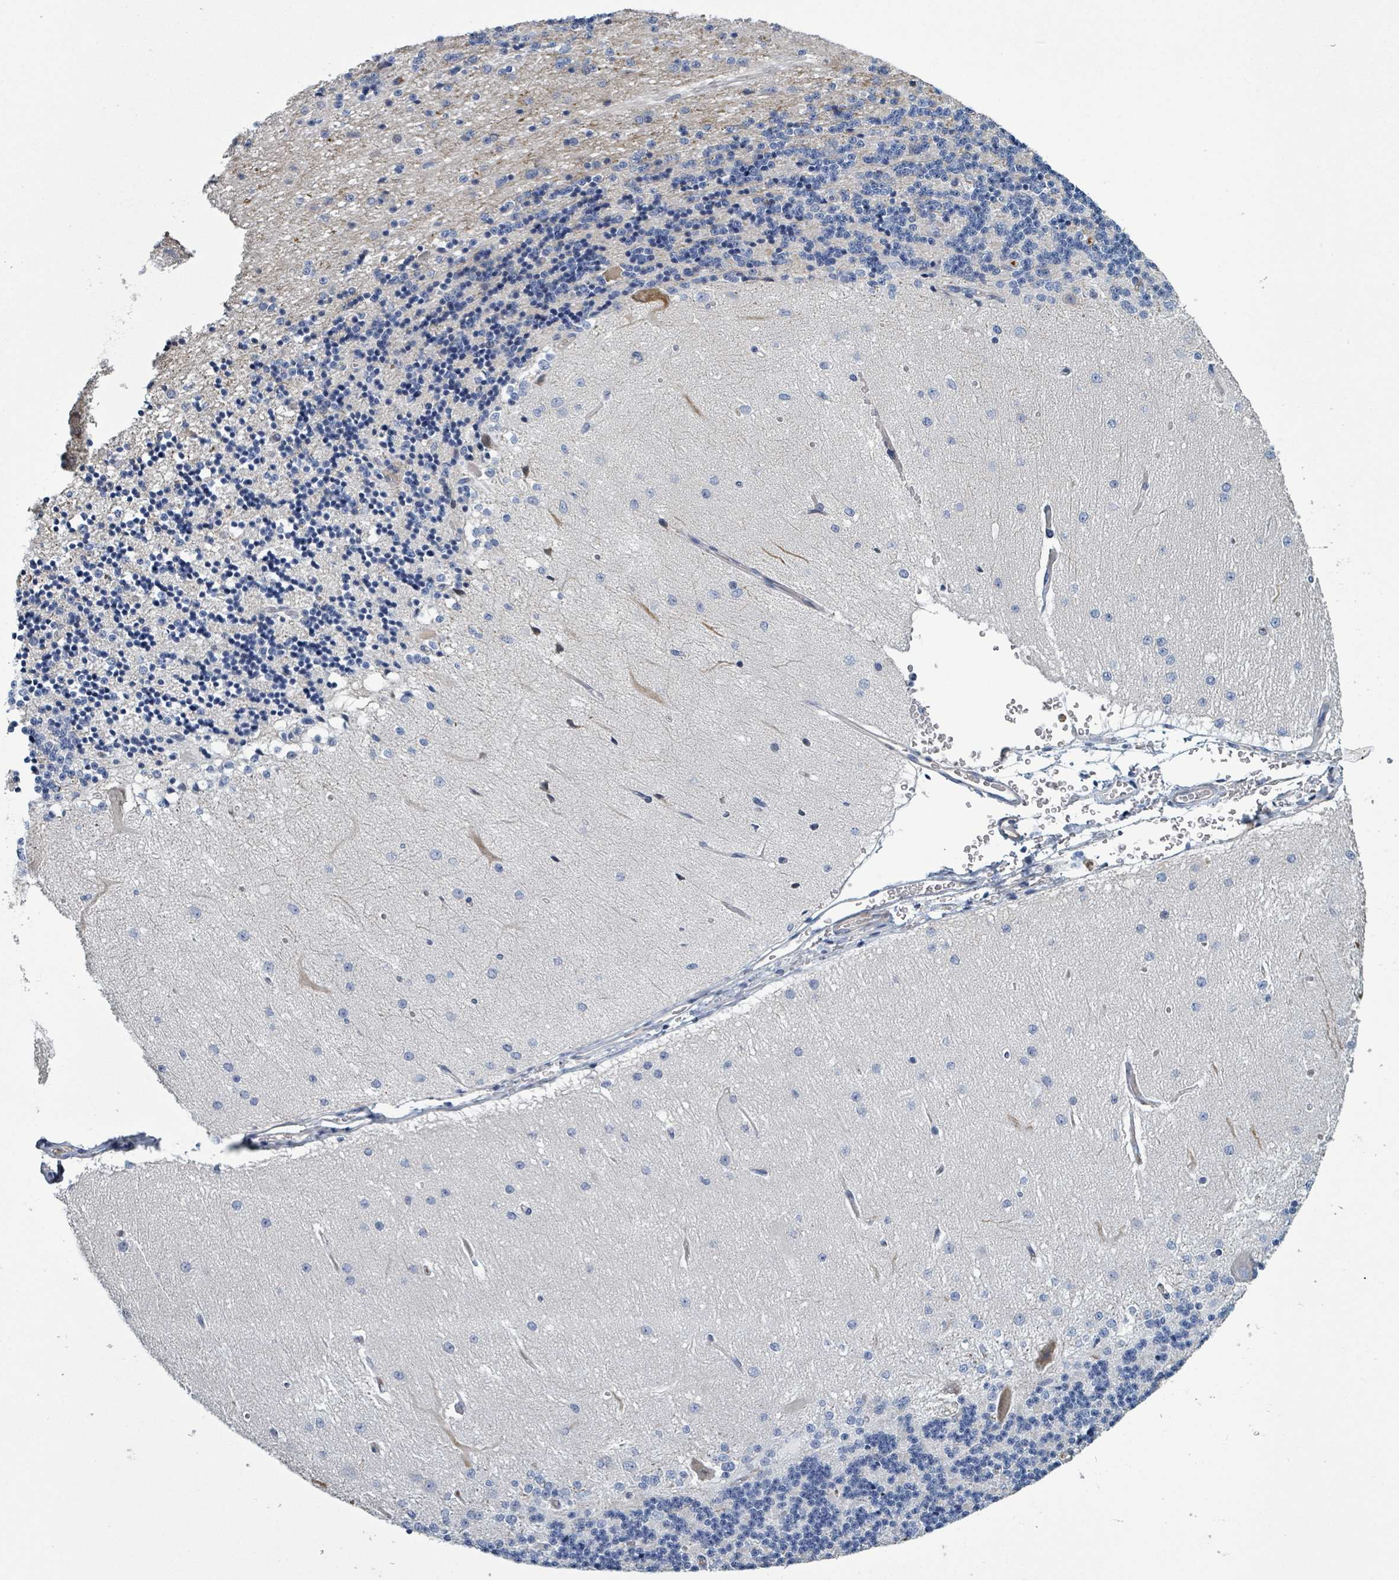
{"staining": {"intensity": "negative", "quantity": "none", "location": "none"}, "tissue": "cerebellum", "cell_type": "Cells in granular layer", "image_type": "normal", "snomed": [{"axis": "morphology", "description": "Normal tissue, NOS"}, {"axis": "topography", "description": "Cerebellum"}], "caption": "High power microscopy image of an IHC image of normal cerebellum, revealing no significant expression in cells in granular layer. The staining is performed using DAB brown chromogen with nuclei counter-stained in using hematoxylin.", "gene": "RAB33B", "patient": {"sex": "female", "age": 29}}